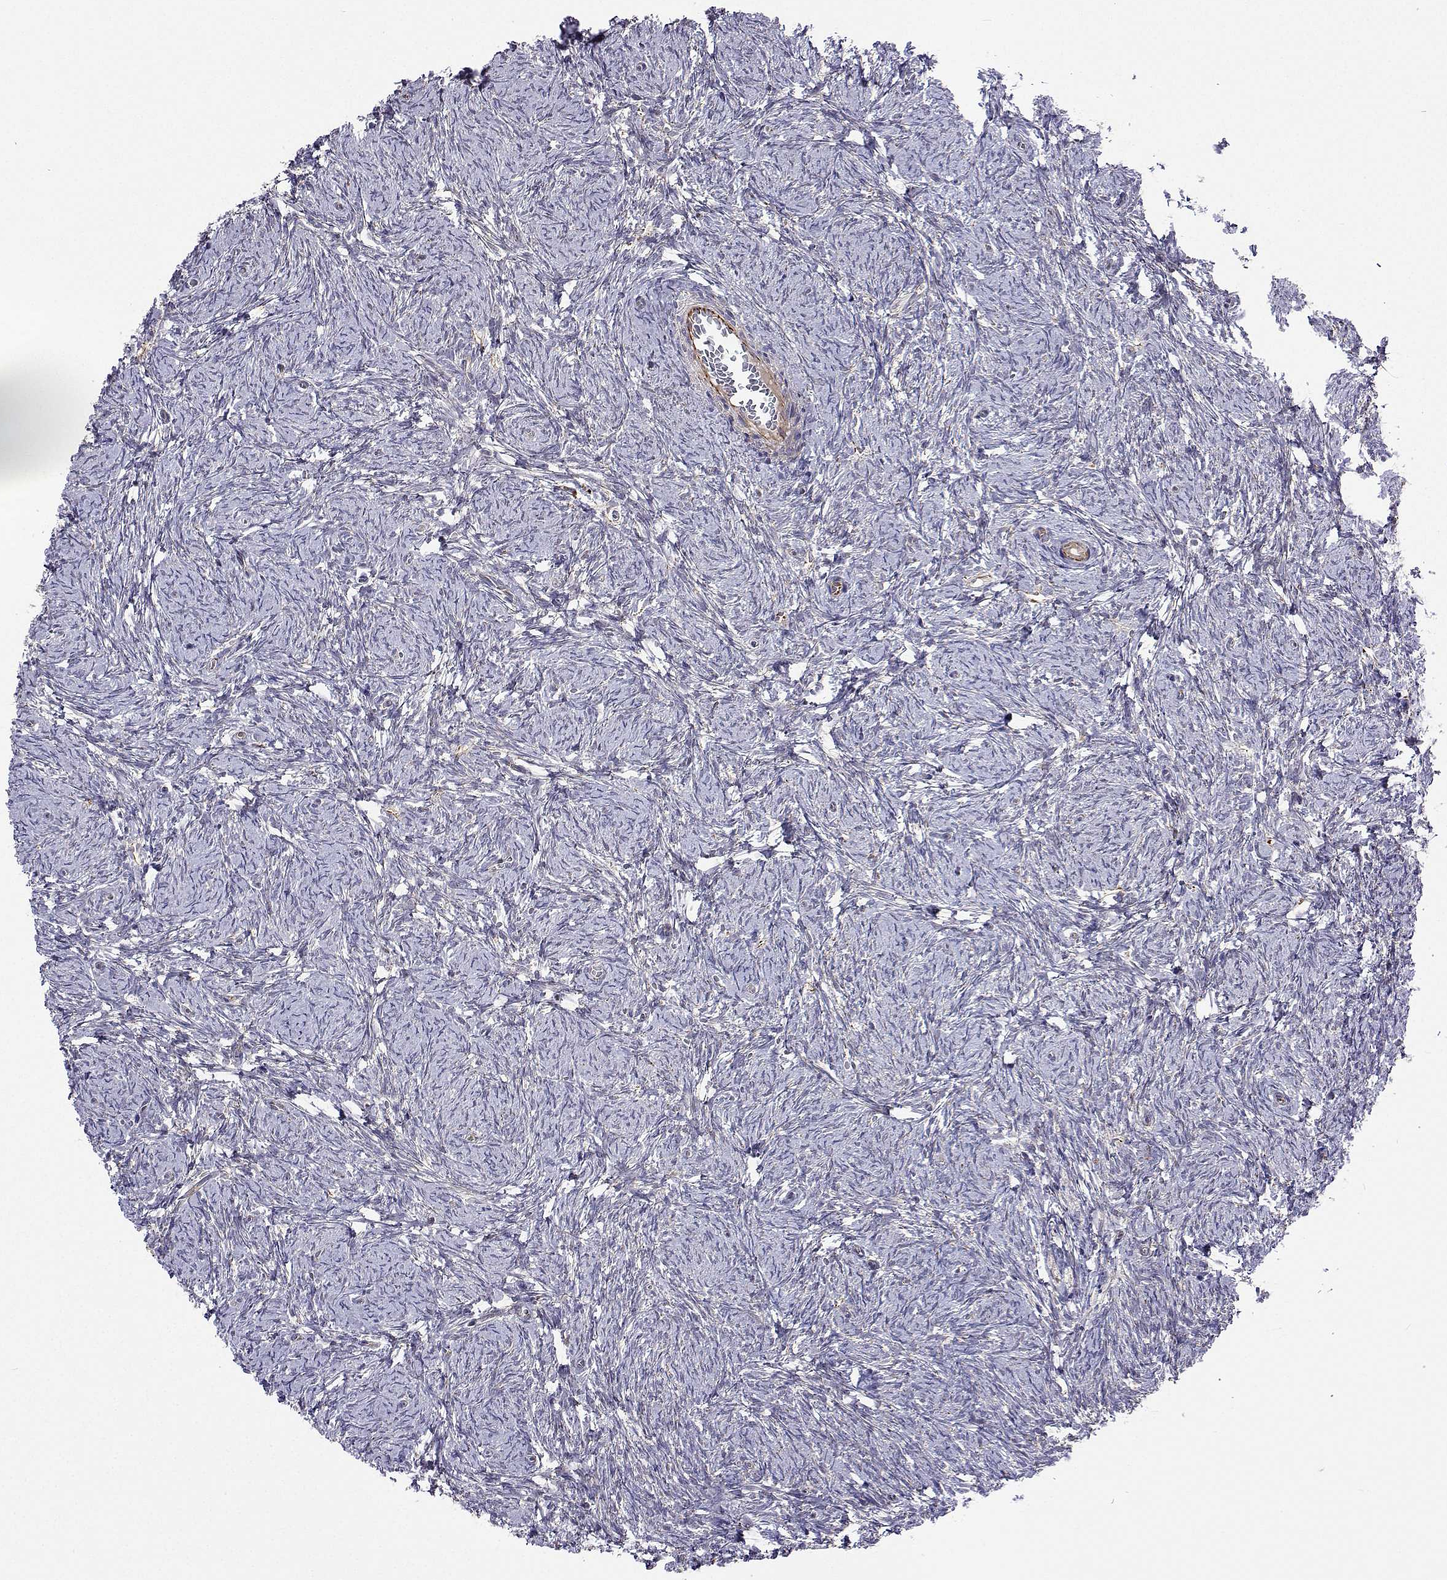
{"staining": {"intensity": "weak", "quantity": ">75%", "location": "cytoplasmic/membranous"}, "tissue": "ovary", "cell_type": "Follicle cells", "image_type": "normal", "snomed": [{"axis": "morphology", "description": "Normal tissue, NOS"}, {"axis": "topography", "description": "Ovary"}], "caption": "Immunohistochemical staining of unremarkable human ovary shows >75% levels of weak cytoplasmic/membranous protein staining in about >75% of follicle cells. (IHC, brightfield microscopy, high magnification).", "gene": "DHTKD1", "patient": {"sex": "female", "age": 41}}